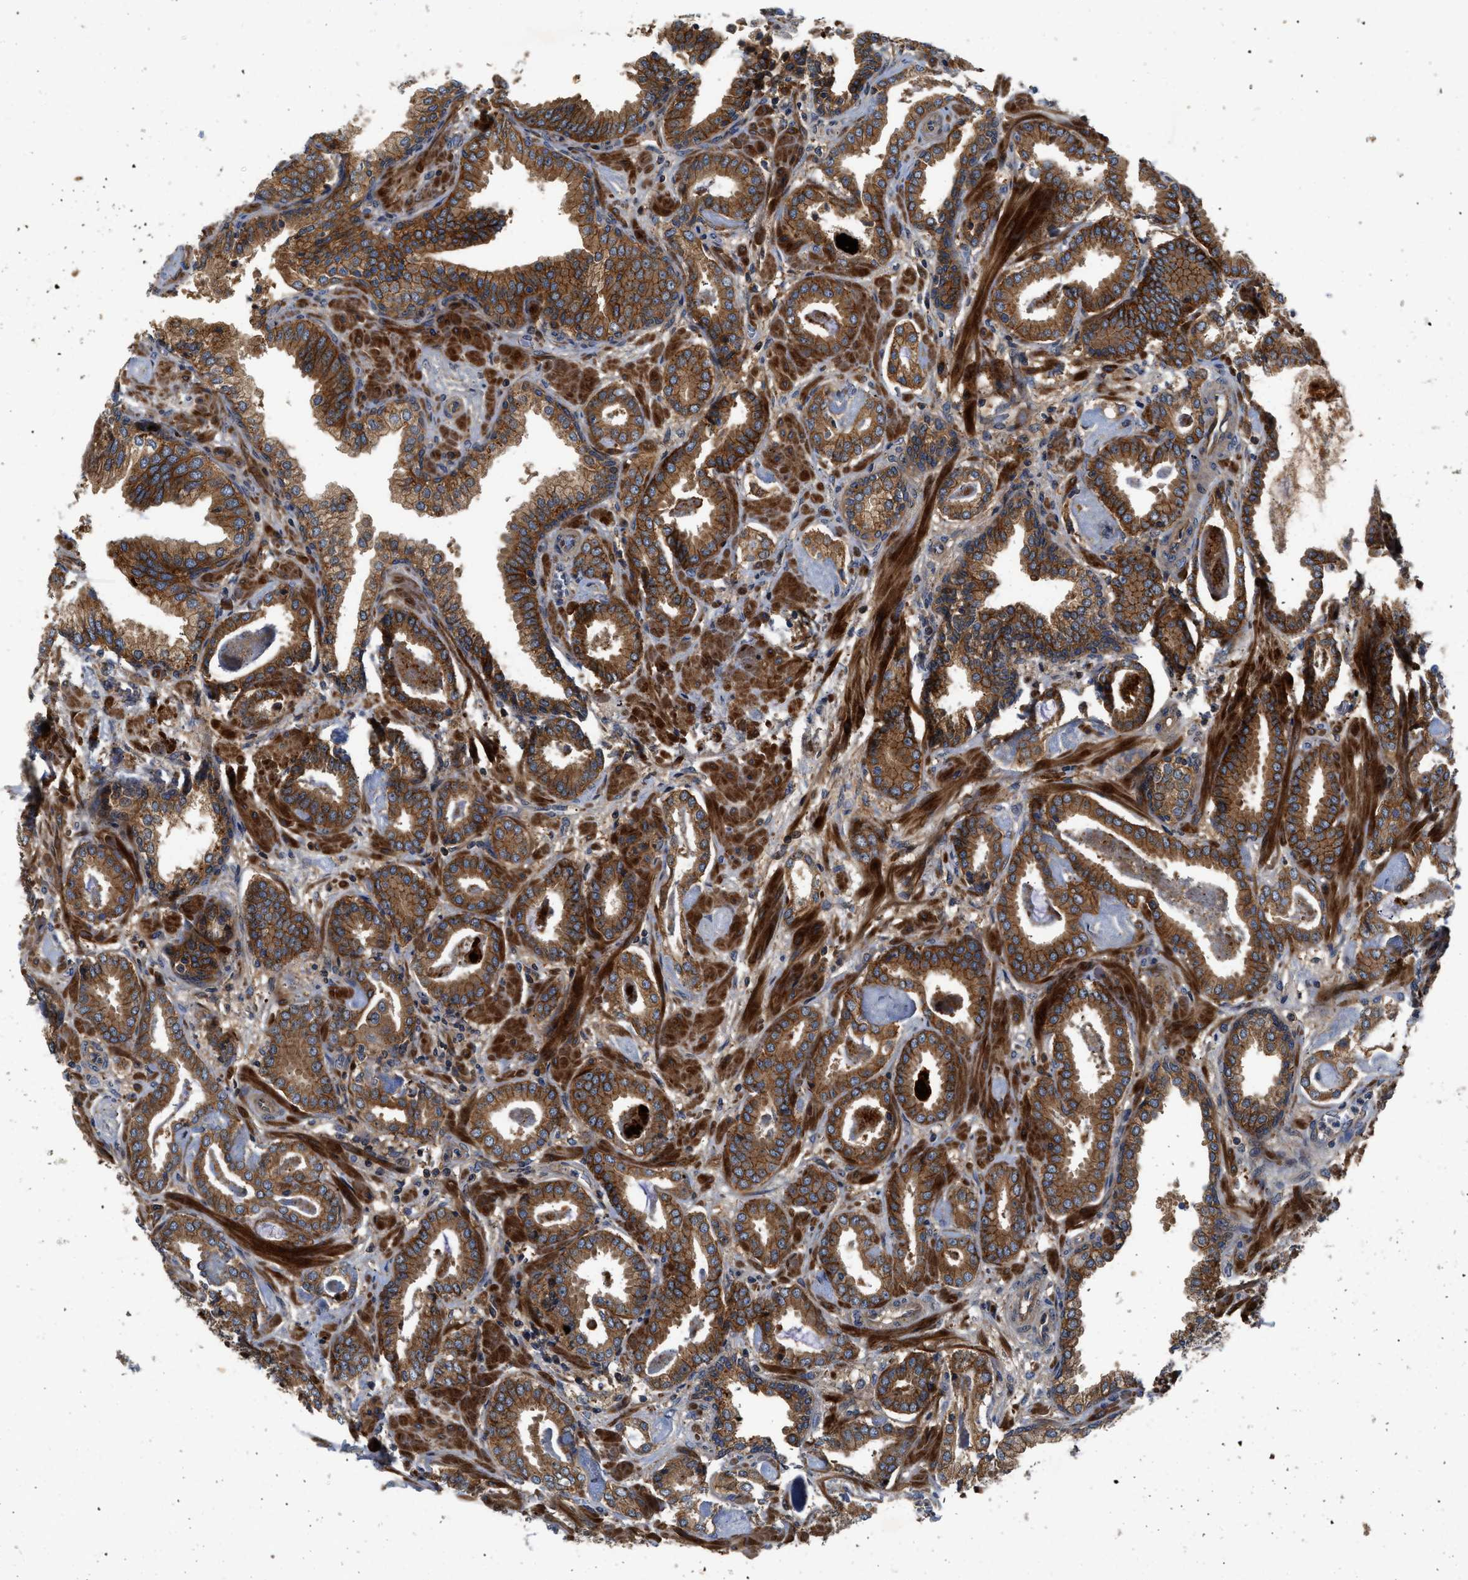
{"staining": {"intensity": "strong", "quantity": ">75%", "location": "cytoplasmic/membranous"}, "tissue": "prostate cancer", "cell_type": "Tumor cells", "image_type": "cancer", "snomed": [{"axis": "morphology", "description": "Adenocarcinoma, Low grade"}, {"axis": "topography", "description": "Prostate"}], "caption": "Prostate cancer (adenocarcinoma (low-grade)) stained with a protein marker reveals strong staining in tumor cells.", "gene": "CNNM3", "patient": {"sex": "male", "age": 53}}